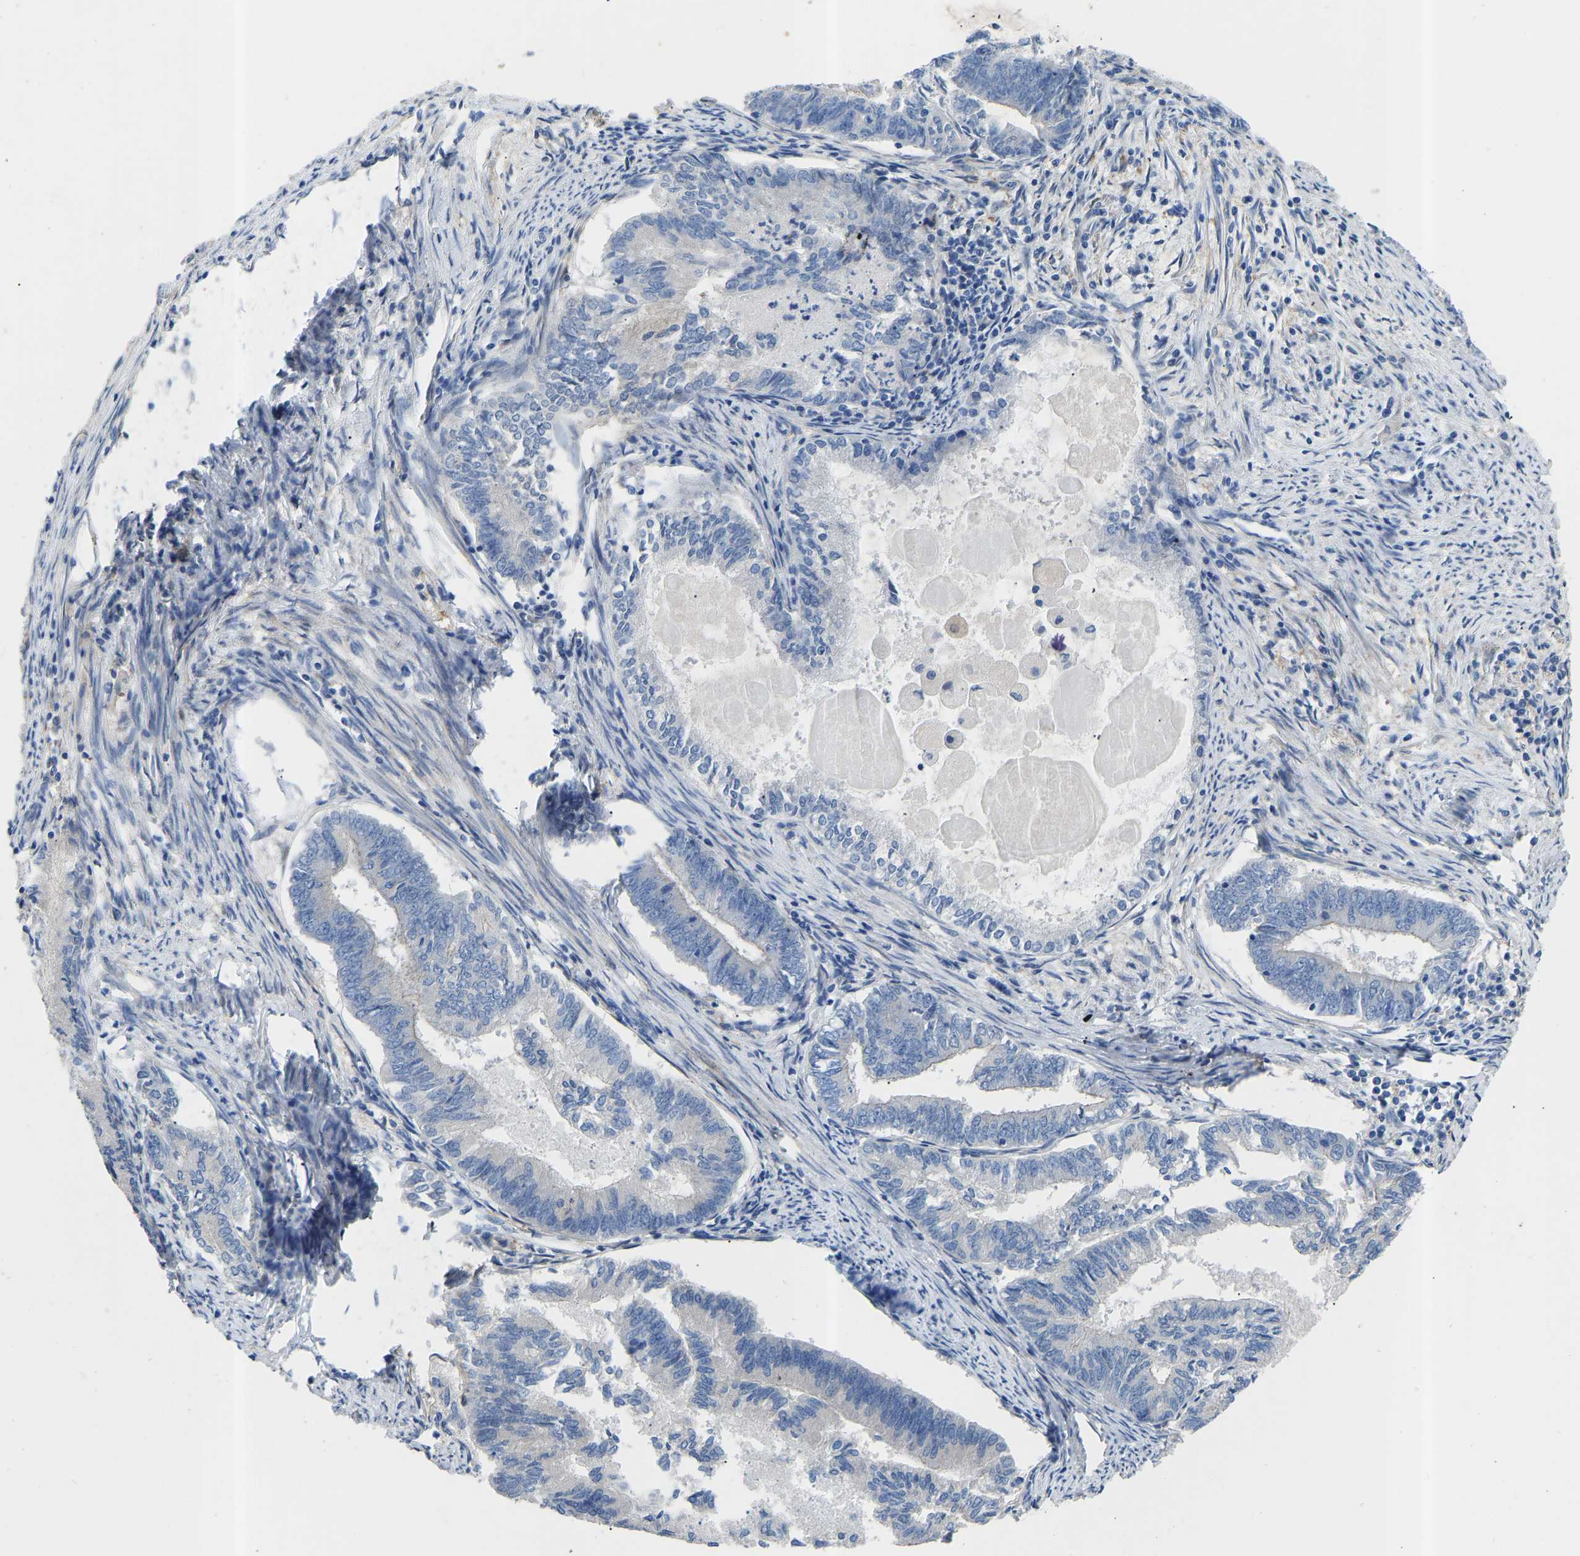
{"staining": {"intensity": "negative", "quantity": "none", "location": "none"}, "tissue": "endometrial cancer", "cell_type": "Tumor cells", "image_type": "cancer", "snomed": [{"axis": "morphology", "description": "Adenocarcinoma, NOS"}, {"axis": "topography", "description": "Endometrium"}], "caption": "Histopathology image shows no significant protein expression in tumor cells of endometrial cancer.", "gene": "RBP1", "patient": {"sex": "female", "age": 86}}